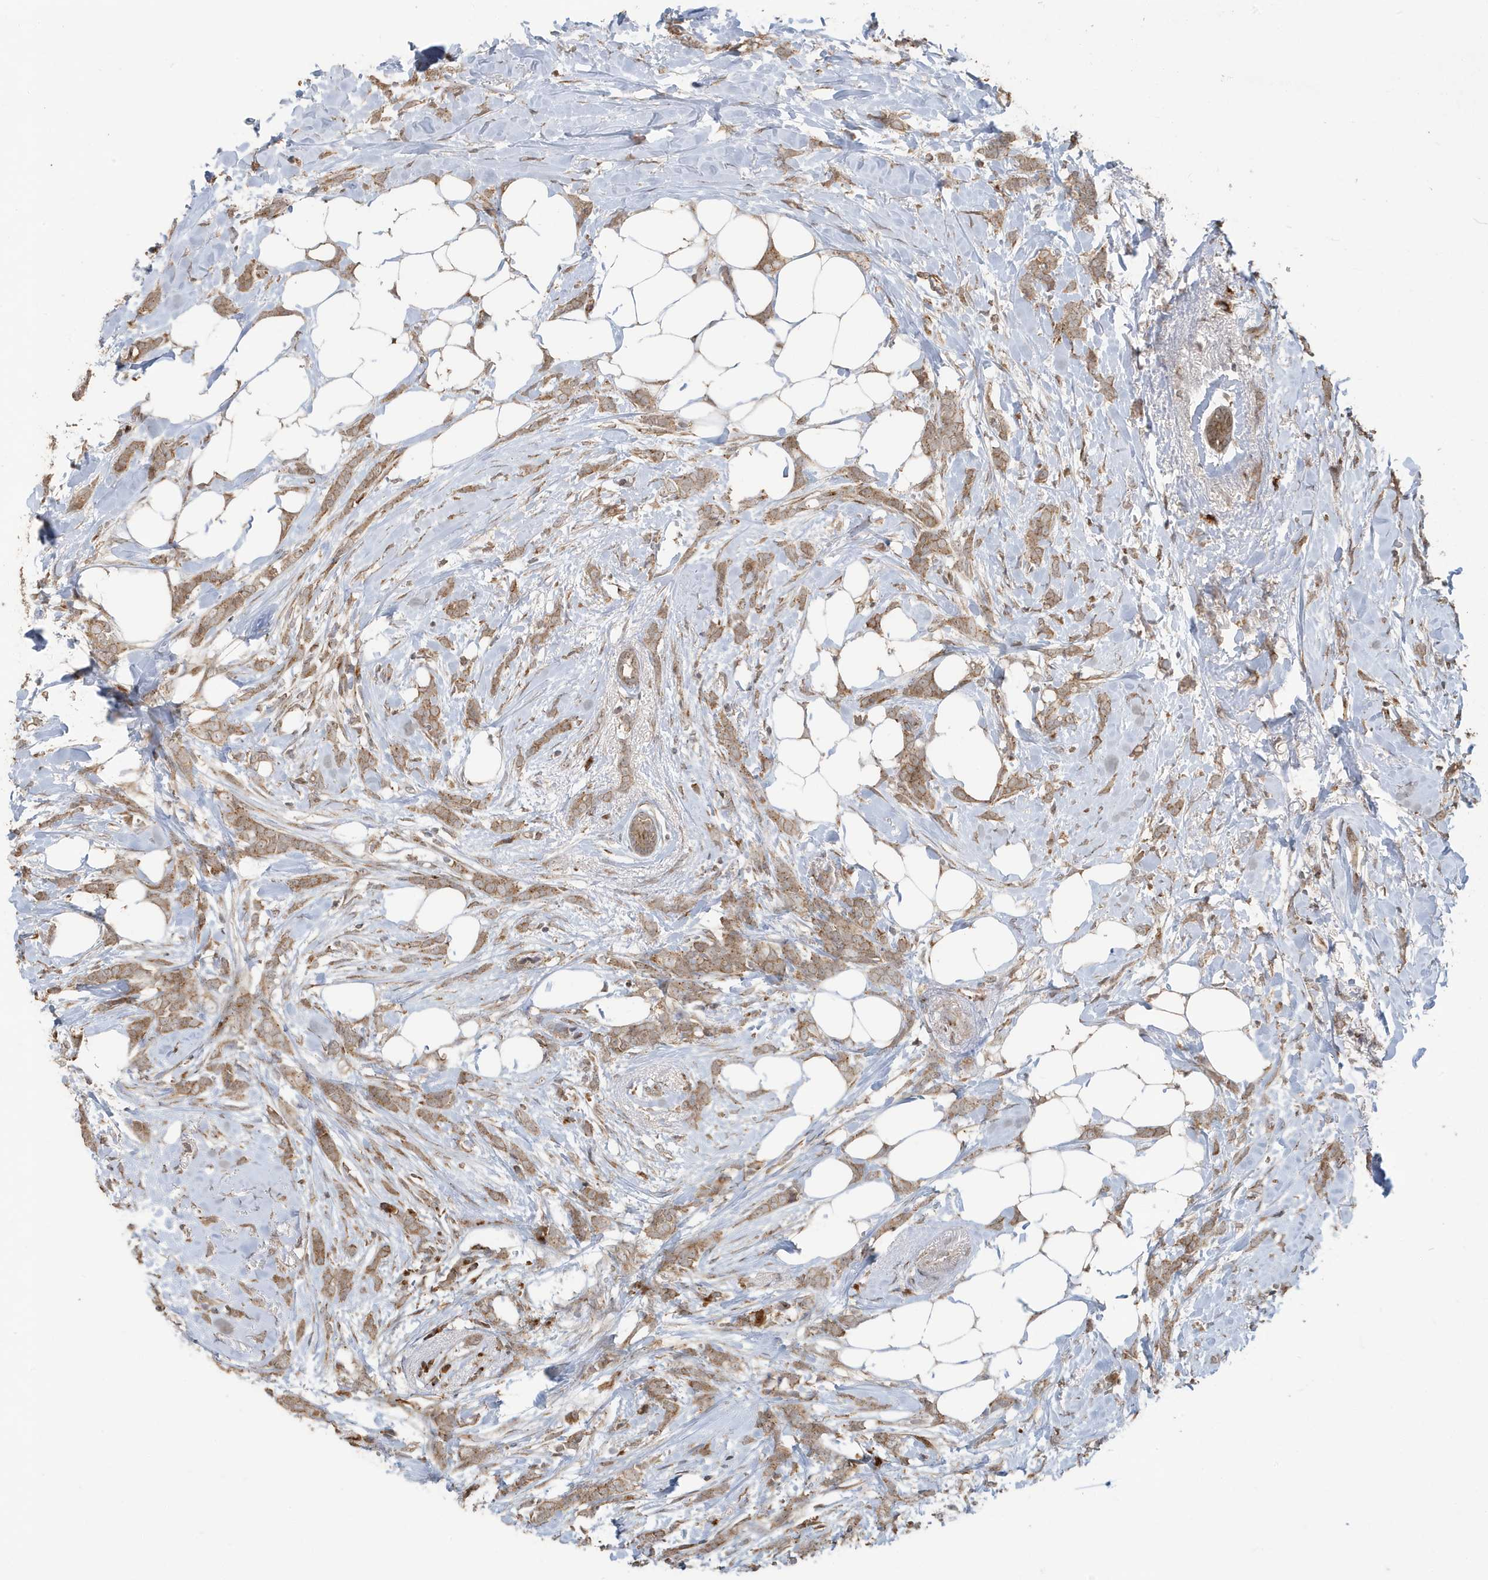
{"staining": {"intensity": "moderate", "quantity": ">75%", "location": "cytoplasmic/membranous"}, "tissue": "breast cancer", "cell_type": "Tumor cells", "image_type": "cancer", "snomed": [{"axis": "morphology", "description": "Lobular carcinoma, in situ"}, {"axis": "morphology", "description": "Lobular carcinoma"}, {"axis": "topography", "description": "Breast"}], "caption": "Lobular carcinoma (breast) stained with DAB (3,3'-diaminobenzidine) IHC reveals medium levels of moderate cytoplasmic/membranous positivity in about >75% of tumor cells.", "gene": "RER1", "patient": {"sex": "female", "age": 41}}